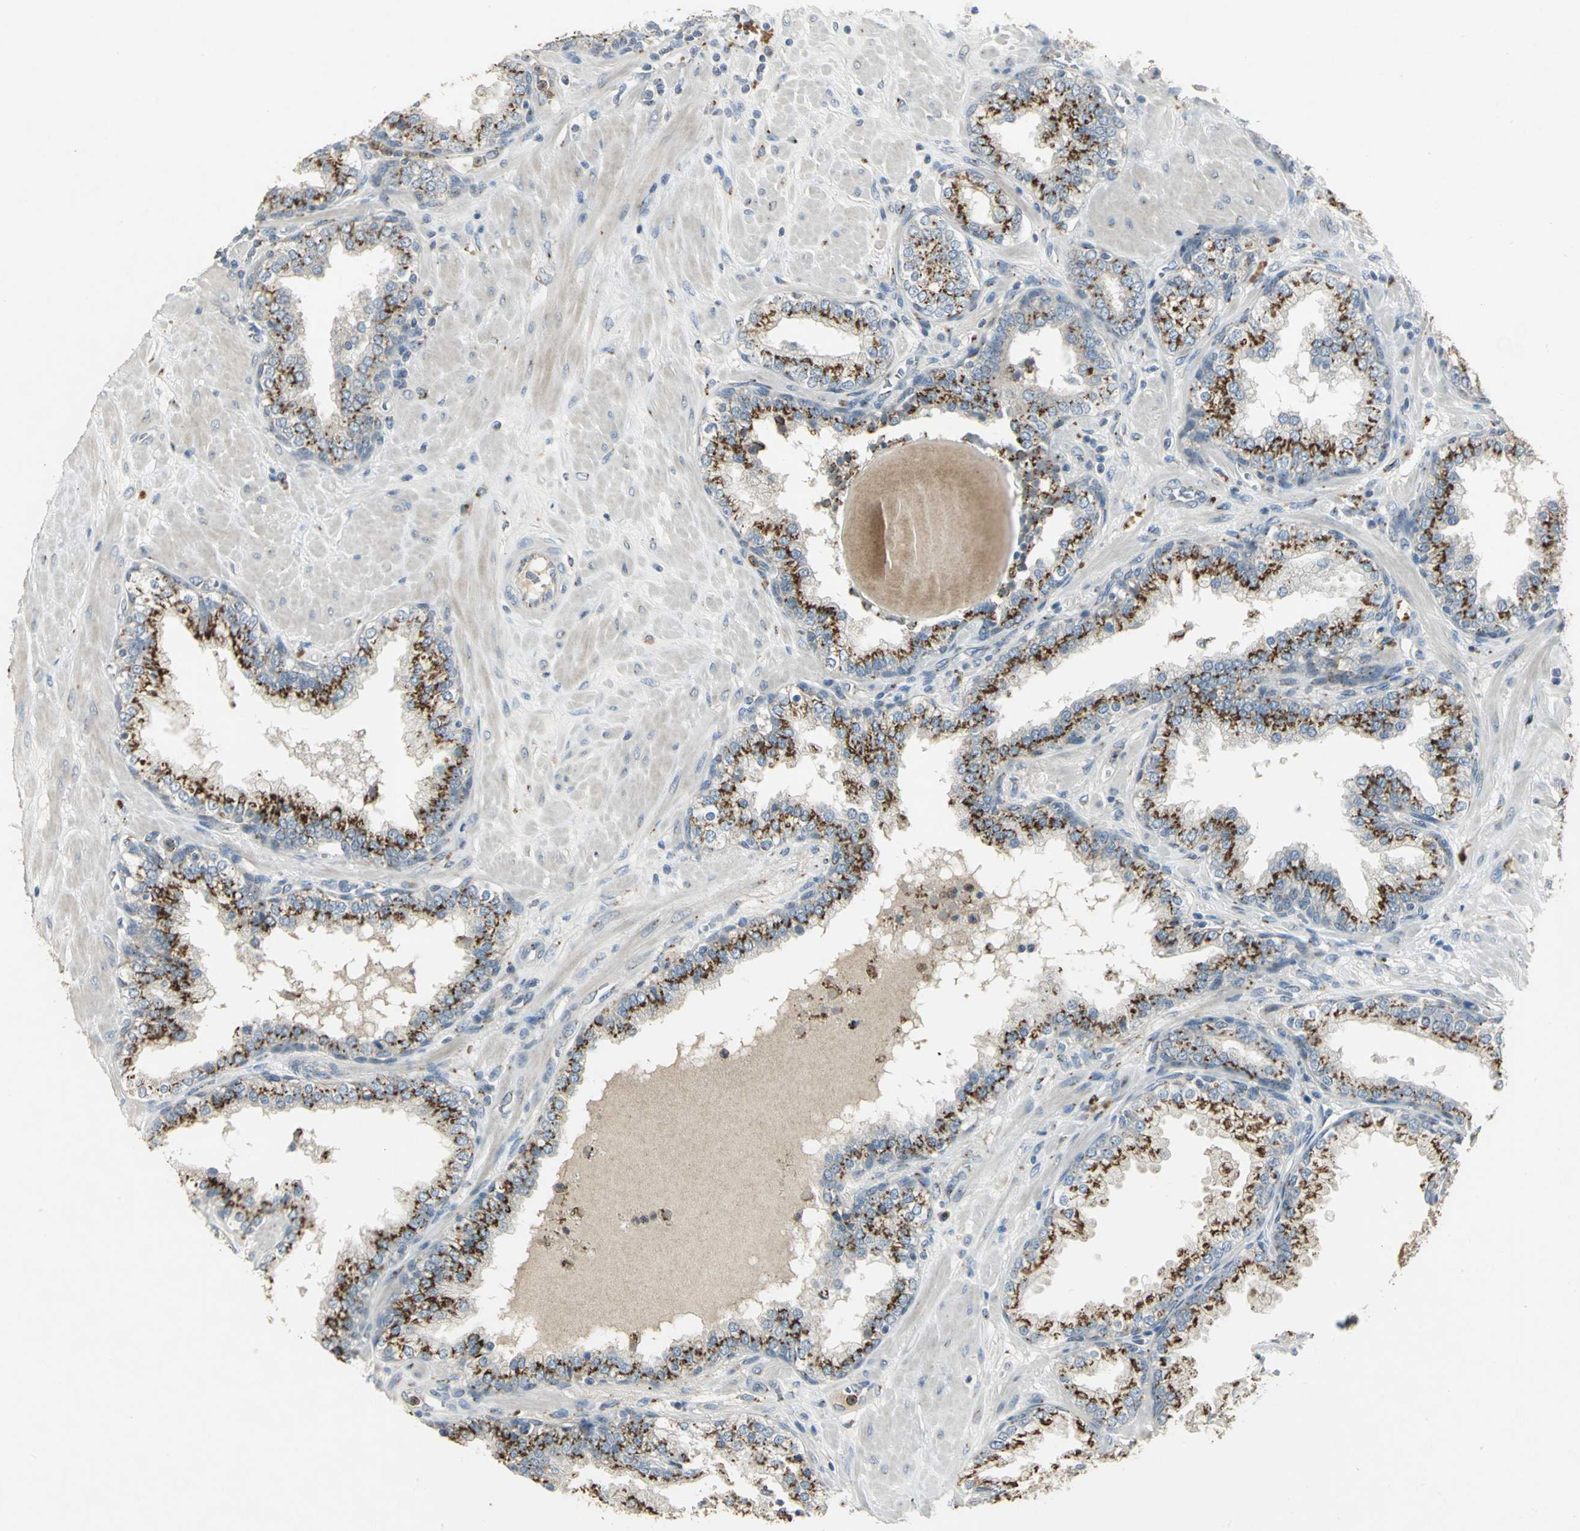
{"staining": {"intensity": "strong", "quantity": ">75%", "location": "cytoplasmic/membranous"}, "tissue": "prostate", "cell_type": "Glandular cells", "image_type": "normal", "snomed": [{"axis": "morphology", "description": "Normal tissue, NOS"}, {"axis": "topography", "description": "Prostate"}], "caption": "Immunohistochemical staining of unremarkable human prostate exhibits >75% levels of strong cytoplasmic/membranous protein positivity in about >75% of glandular cells.", "gene": "TM9SF2", "patient": {"sex": "male", "age": 51}}